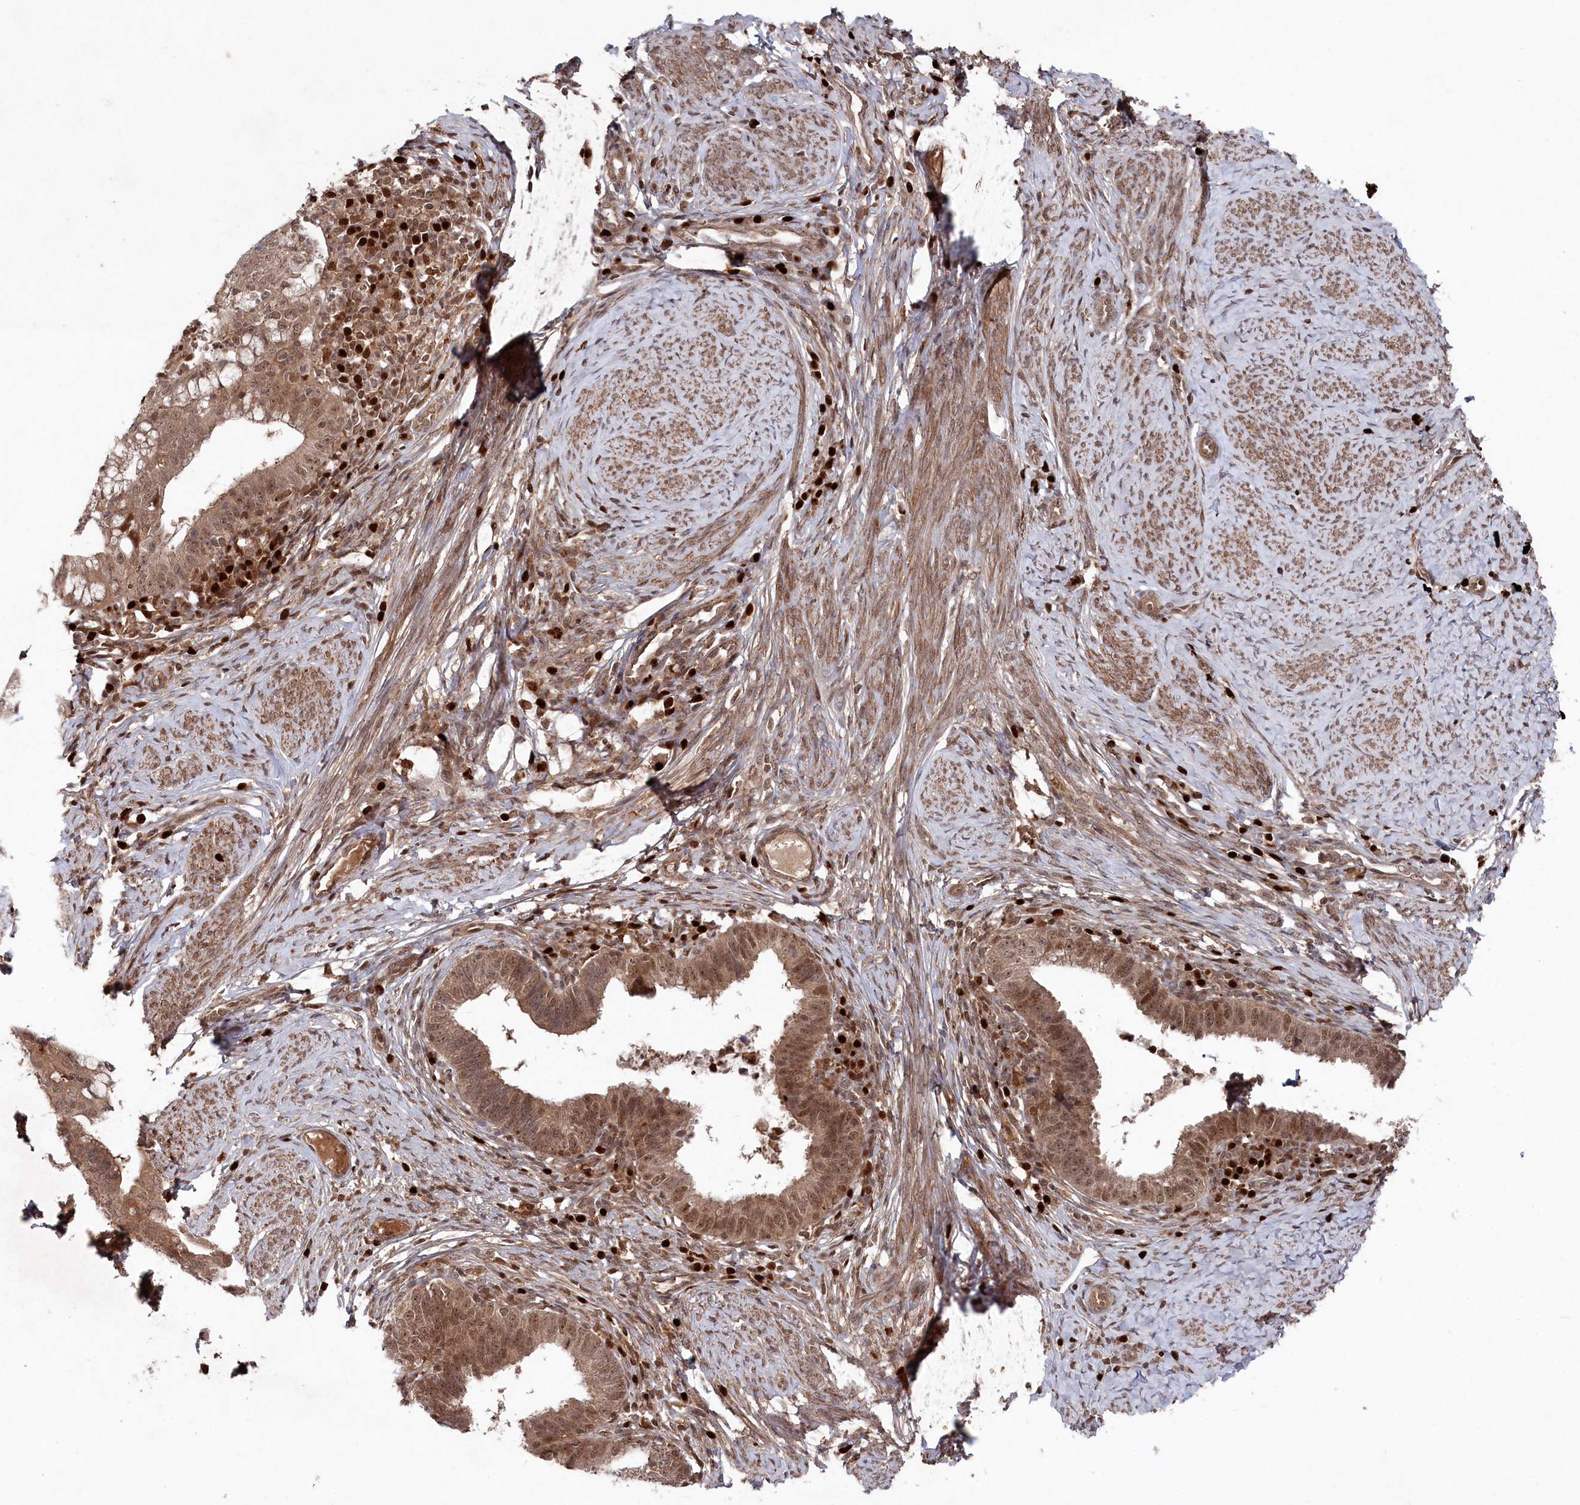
{"staining": {"intensity": "moderate", "quantity": ">75%", "location": "cytoplasmic/membranous,nuclear"}, "tissue": "cervical cancer", "cell_type": "Tumor cells", "image_type": "cancer", "snomed": [{"axis": "morphology", "description": "Adenocarcinoma, NOS"}, {"axis": "topography", "description": "Cervix"}], "caption": "This photomicrograph reveals cervical cancer stained with immunohistochemistry to label a protein in brown. The cytoplasmic/membranous and nuclear of tumor cells show moderate positivity for the protein. Nuclei are counter-stained blue.", "gene": "BORCS7", "patient": {"sex": "female", "age": 36}}